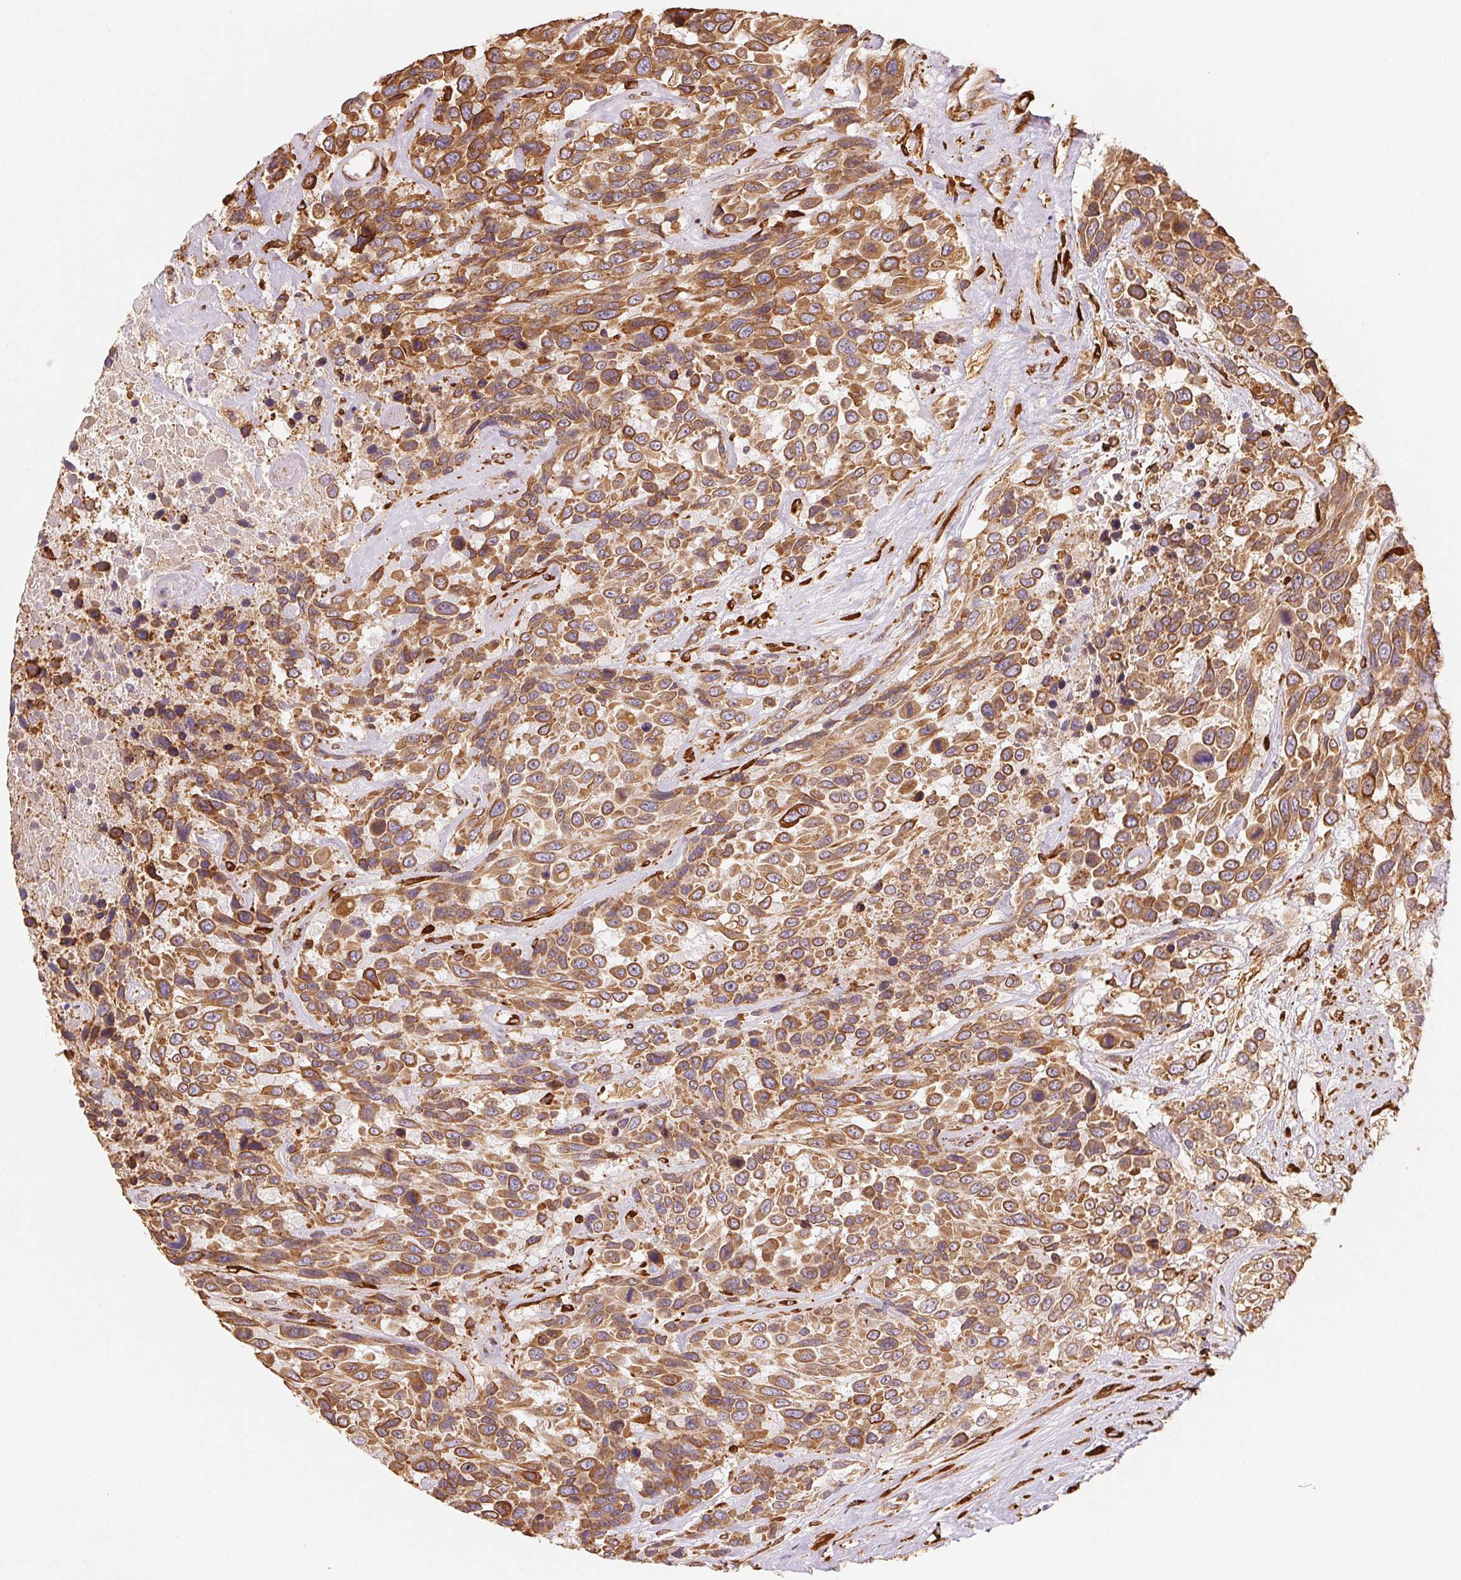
{"staining": {"intensity": "strong", "quantity": ">75%", "location": "cytoplasmic/membranous"}, "tissue": "urothelial cancer", "cell_type": "Tumor cells", "image_type": "cancer", "snomed": [{"axis": "morphology", "description": "Urothelial carcinoma, High grade"}, {"axis": "topography", "description": "Urinary bladder"}], "caption": "High-grade urothelial carcinoma stained with DAB immunohistochemistry (IHC) reveals high levels of strong cytoplasmic/membranous expression in about >75% of tumor cells. The protein is shown in brown color, while the nuclei are stained blue.", "gene": "RCN3", "patient": {"sex": "female", "age": 70}}